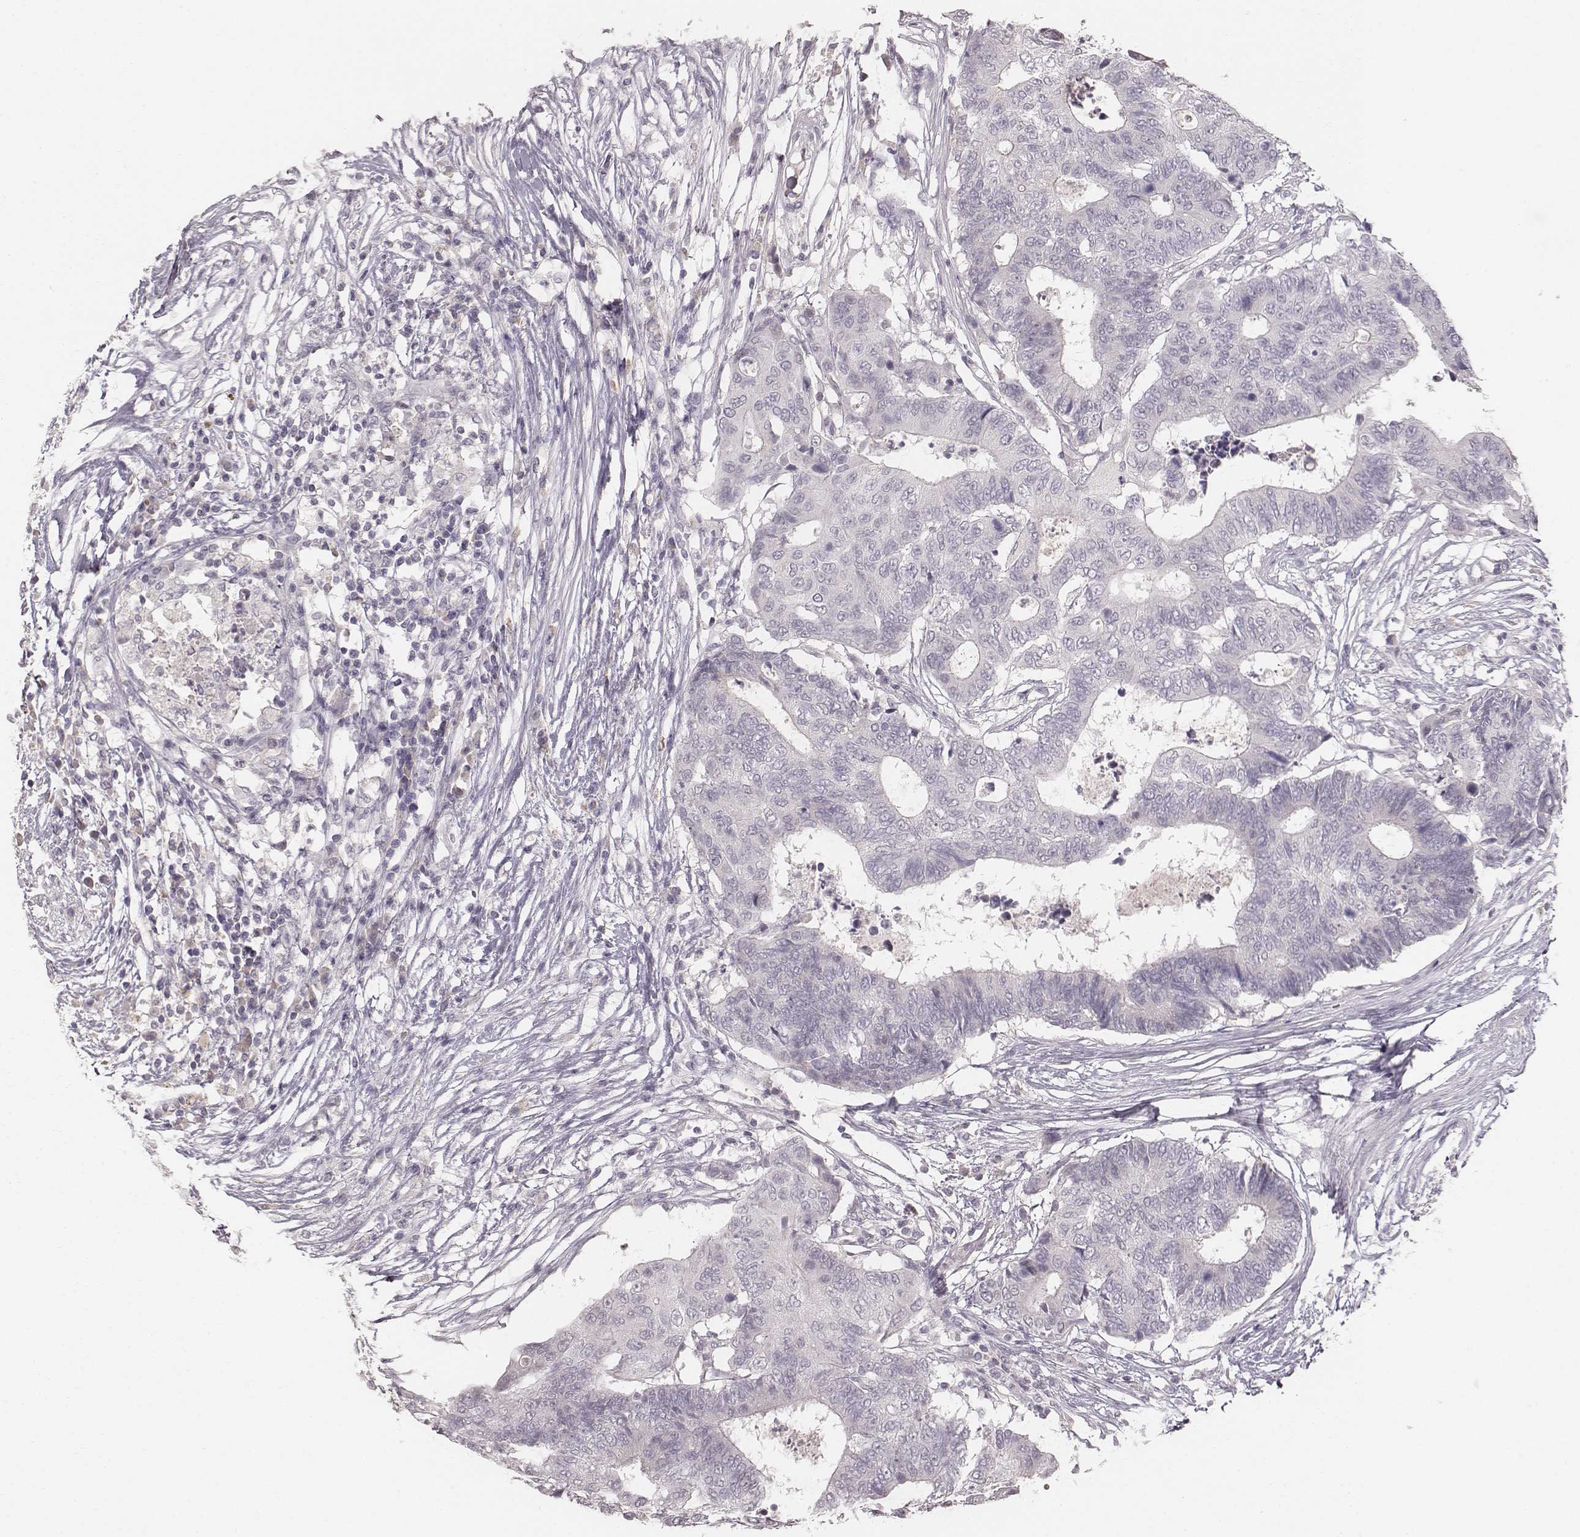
{"staining": {"intensity": "negative", "quantity": "none", "location": "none"}, "tissue": "colorectal cancer", "cell_type": "Tumor cells", "image_type": "cancer", "snomed": [{"axis": "morphology", "description": "Adenocarcinoma, NOS"}, {"axis": "topography", "description": "Colon"}], "caption": "Immunohistochemical staining of human colorectal cancer (adenocarcinoma) reveals no significant positivity in tumor cells. Brightfield microscopy of IHC stained with DAB (brown) and hematoxylin (blue), captured at high magnification.", "gene": "LY6K", "patient": {"sex": "female", "age": 48}}